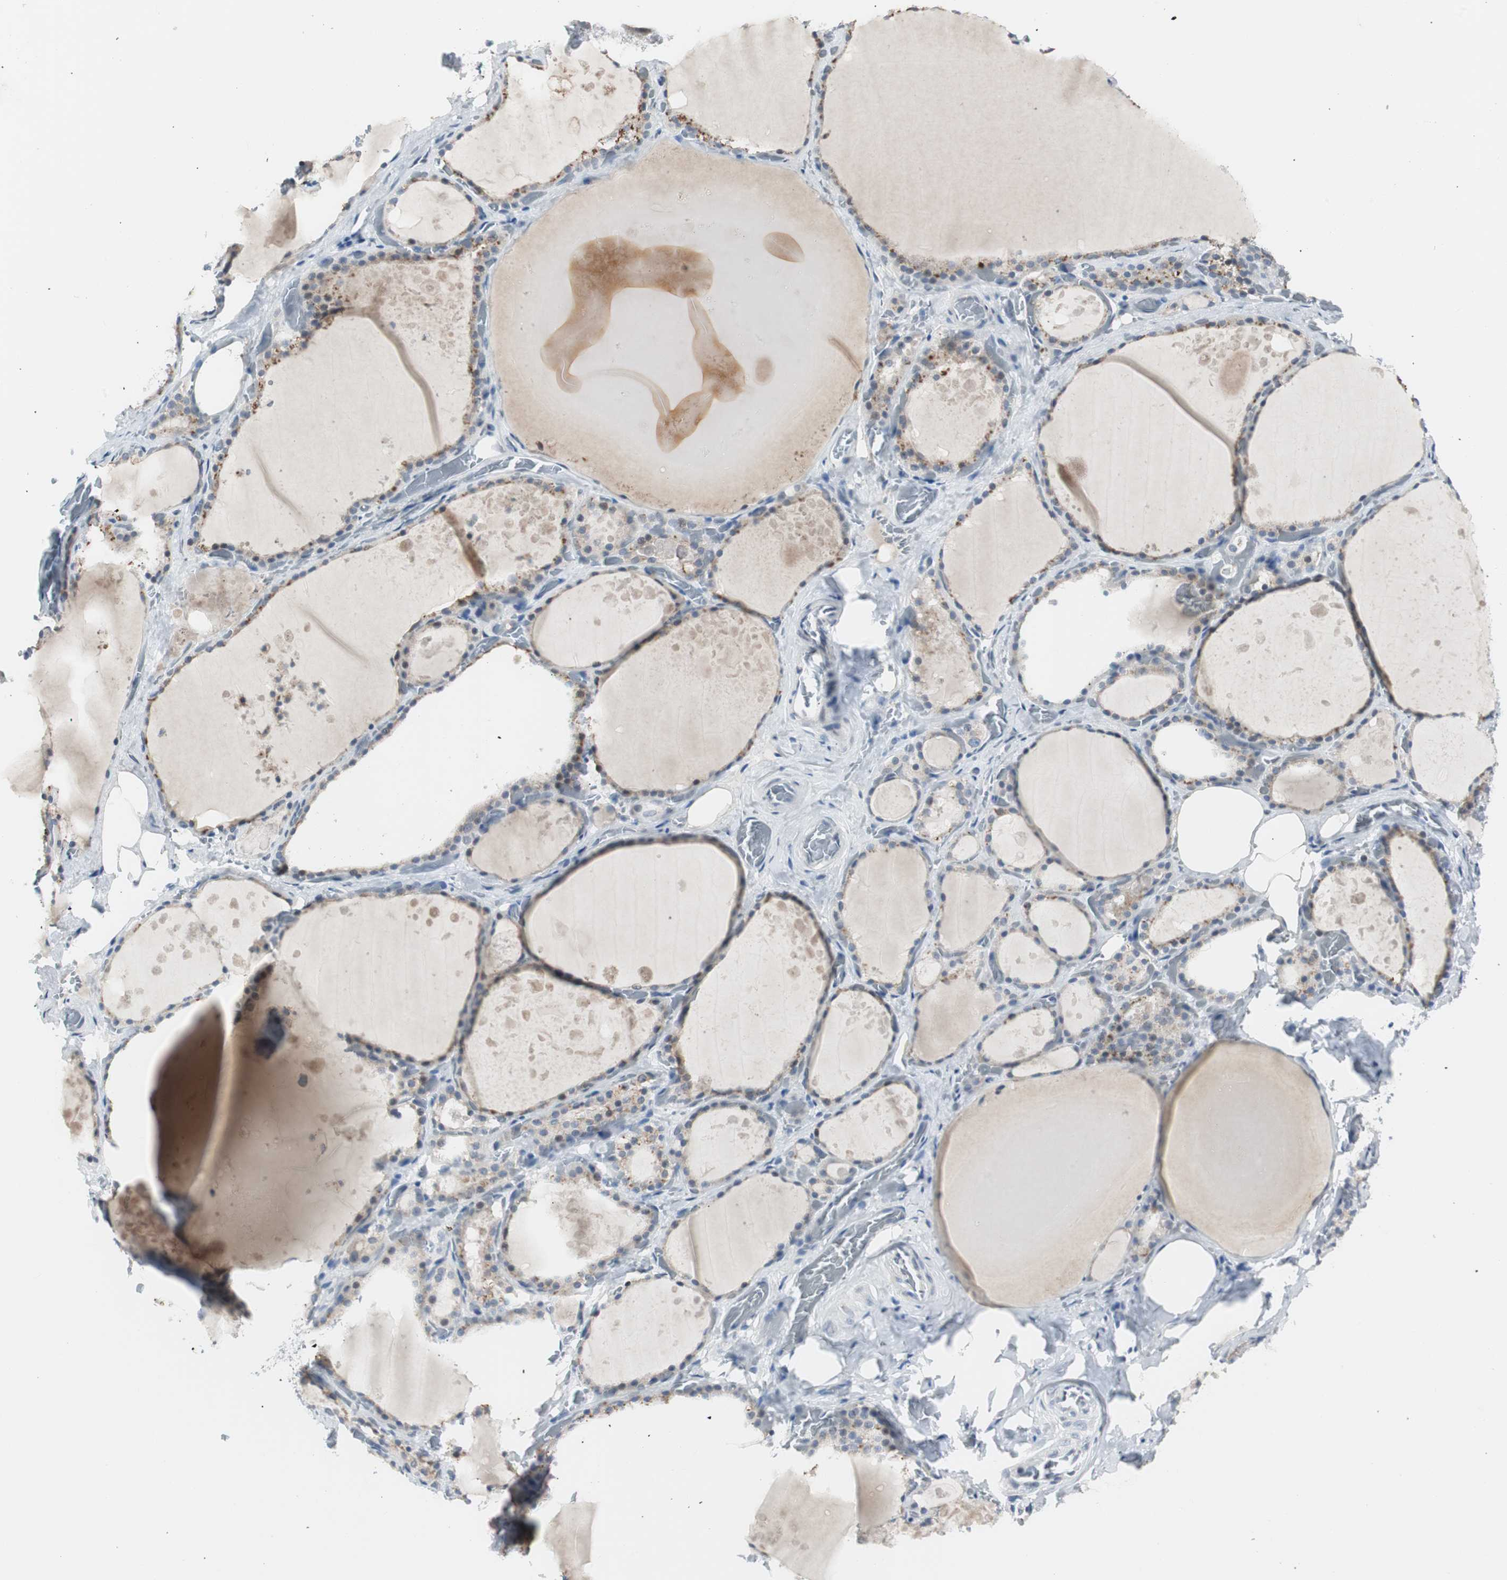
{"staining": {"intensity": "moderate", "quantity": "<25%", "location": "cytoplasmic/membranous"}, "tissue": "thyroid gland", "cell_type": "Glandular cells", "image_type": "normal", "snomed": [{"axis": "morphology", "description": "Normal tissue, NOS"}, {"axis": "topography", "description": "Thyroid gland"}], "caption": "Immunohistochemical staining of unremarkable thyroid gland shows moderate cytoplasmic/membranous protein positivity in approximately <25% of glandular cells.", "gene": "SOX30", "patient": {"sex": "male", "age": 61}}